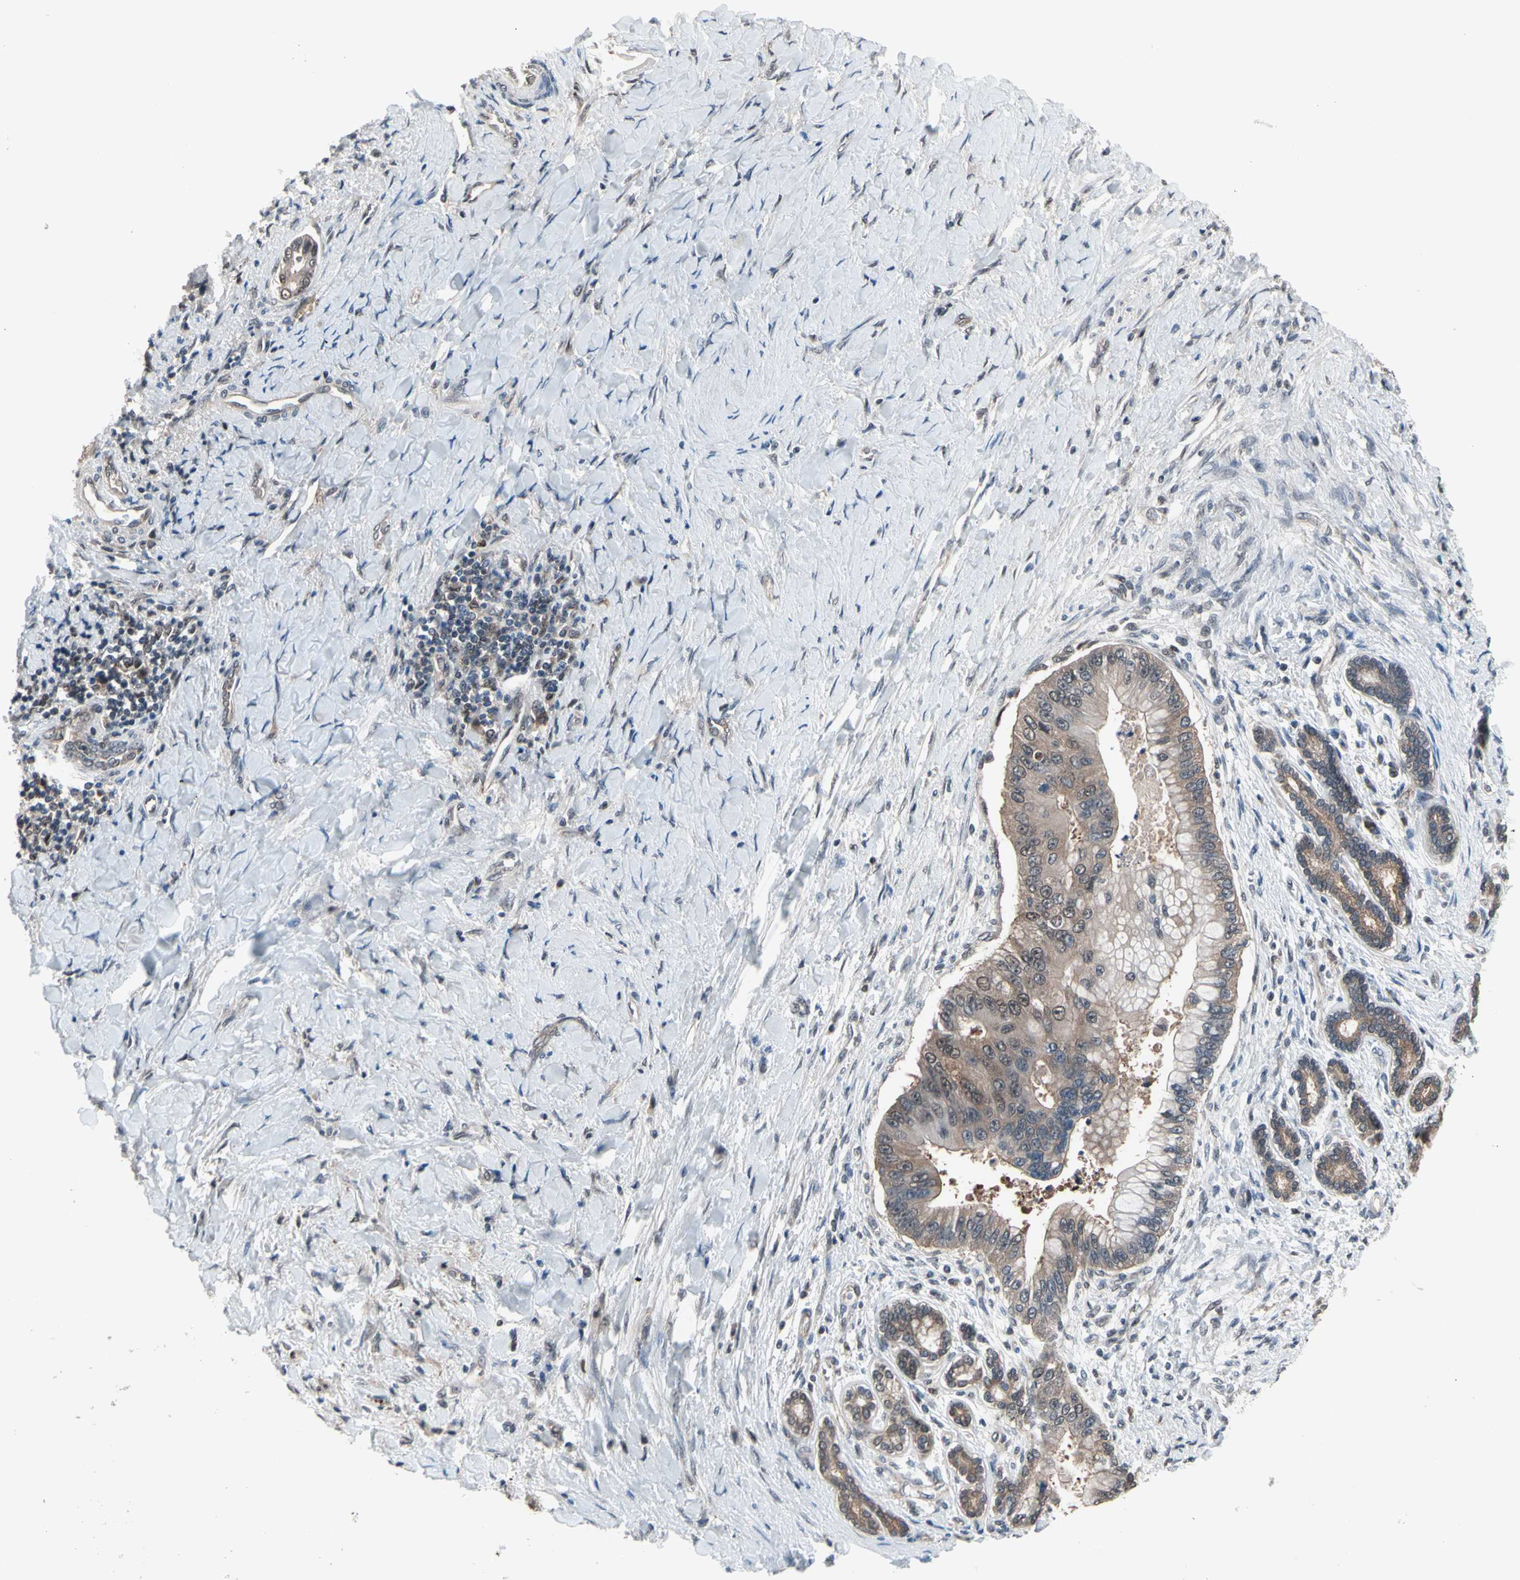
{"staining": {"intensity": "weak", "quantity": "25%-75%", "location": "cytoplasmic/membranous,nuclear"}, "tissue": "liver cancer", "cell_type": "Tumor cells", "image_type": "cancer", "snomed": [{"axis": "morphology", "description": "Normal tissue, NOS"}, {"axis": "morphology", "description": "Cholangiocarcinoma"}, {"axis": "topography", "description": "Liver"}, {"axis": "topography", "description": "Peripheral nerve tissue"}], "caption": "Liver cancer (cholangiocarcinoma) stained with a protein marker shows weak staining in tumor cells.", "gene": "PSMA2", "patient": {"sex": "male", "age": 50}}